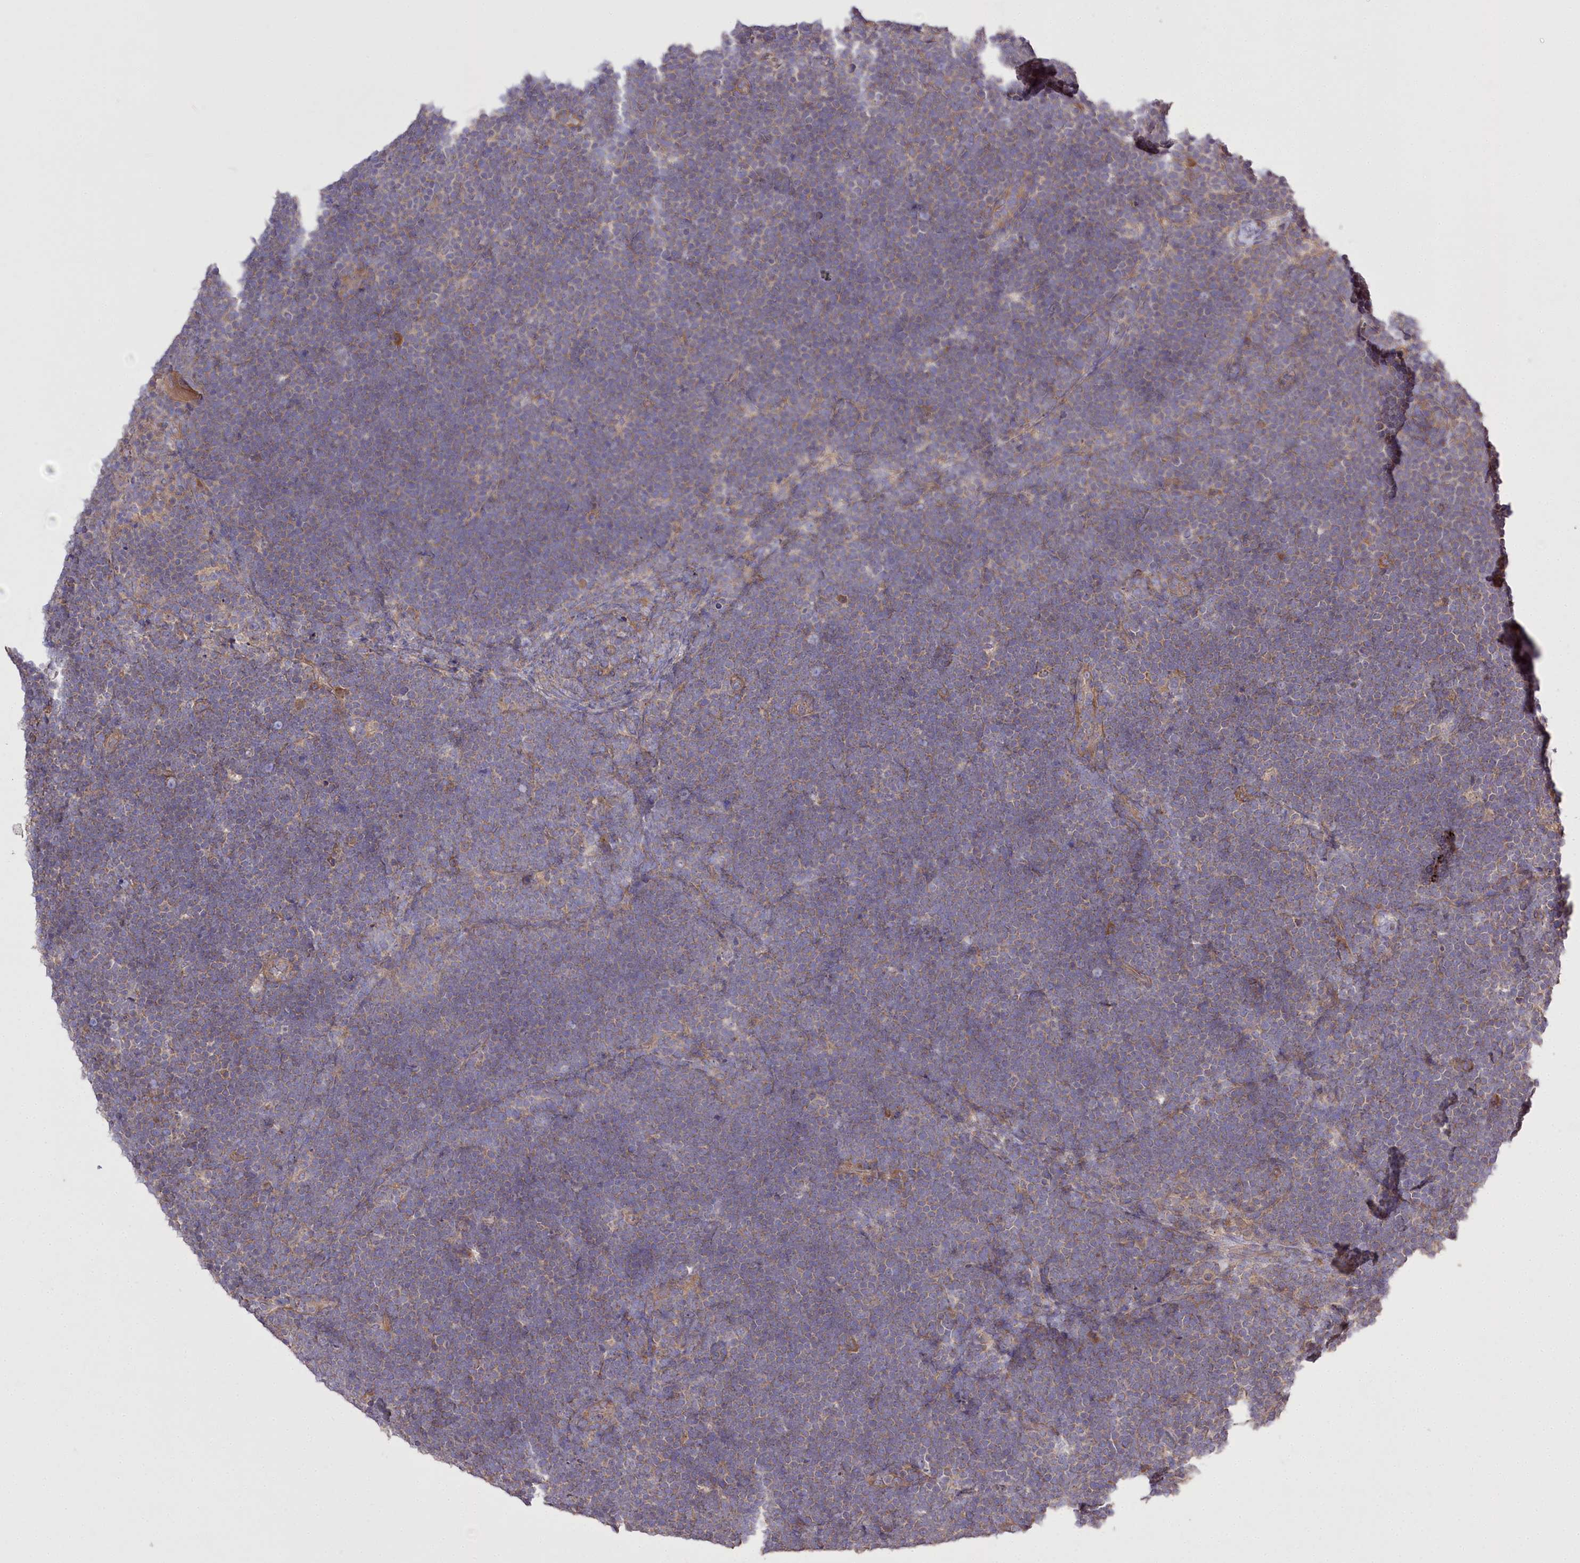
{"staining": {"intensity": "negative", "quantity": "none", "location": "none"}, "tissue": "lymphoma", "cell_type": "Tumor cells", "image_type": "cancer", "snomed": [{"axis": "morphology", "description": "Malignant lymphoma, non-Hodgkin's type, High grade"}, {"axis": "topography", "description": "Lymph node"}], "caption": "Immunohistochemistry (IHC) image of neoplastic tissue: human malignant lymphoma, non-Hodgkin's type (high-grade) stained with DAB (3,3'-diaminobenzidine) reveals no significant protein staining in tumor cells.", "gene": "PRSS53", "patient": {"sex": "male", "age": 13}}